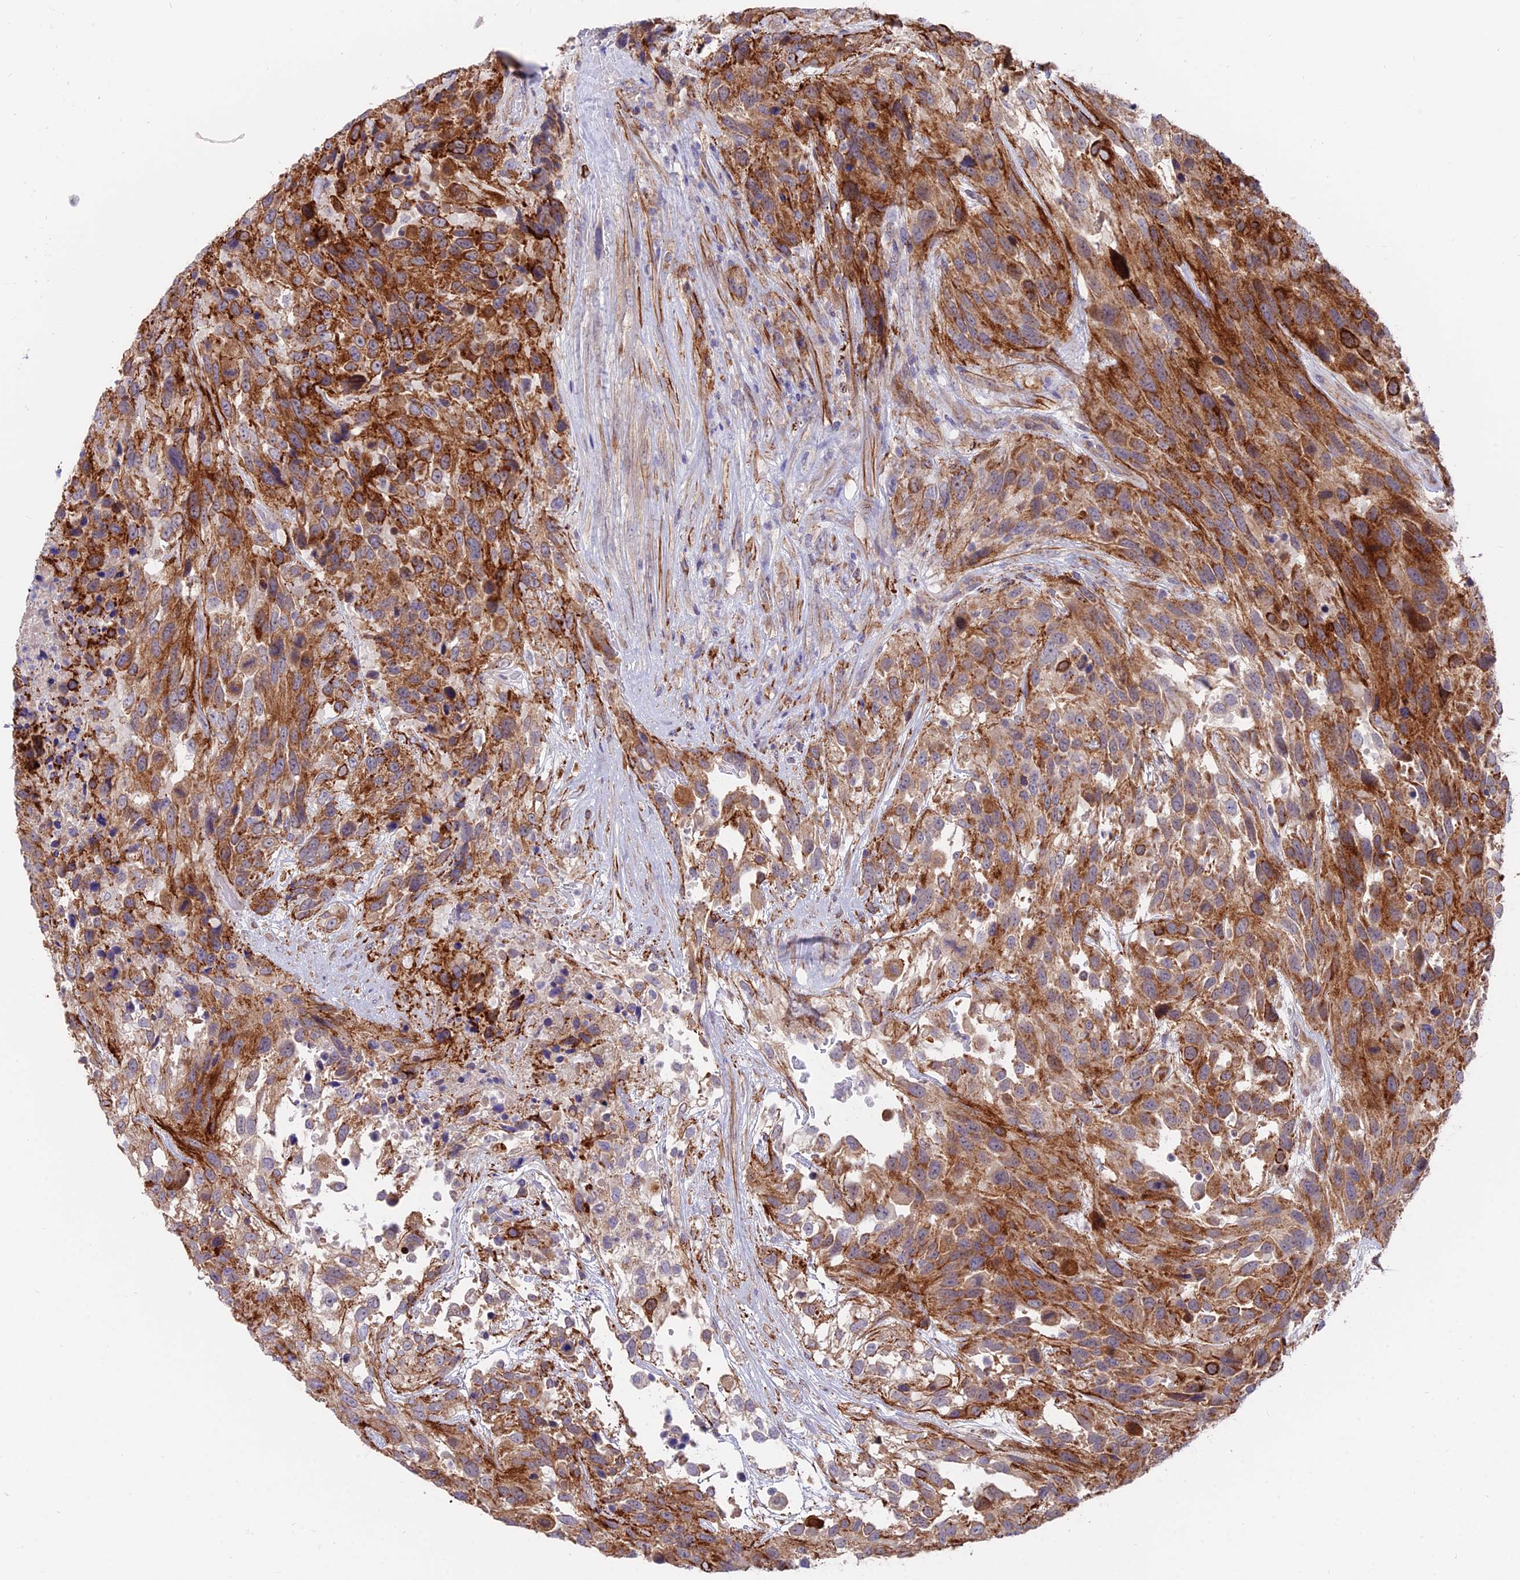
{"staining": {"intensity": "strong", "quantity": ">75%", "location": "cytoplasmic/membranous"}, "tissue": "urothelial cancer", "cell_type": "Tumor cells", "image_type": "cancer", "snomed": [{"axis": "morphology", "description": "Urothelial carcinoma, High grade"}, {"axis": "topography", "description": "Urinary bladder"}], "caption": "Immunohistochemistry (IHC) image of urothelial carcinoma (high-grade) stained for a protein (brown), which demonstrates high levels of strong cytoplasmic/membranous staining in approximately >75% of tumor cells.", "gene": "TIGD6", "patient": {"sex": "female", "age": 70}}